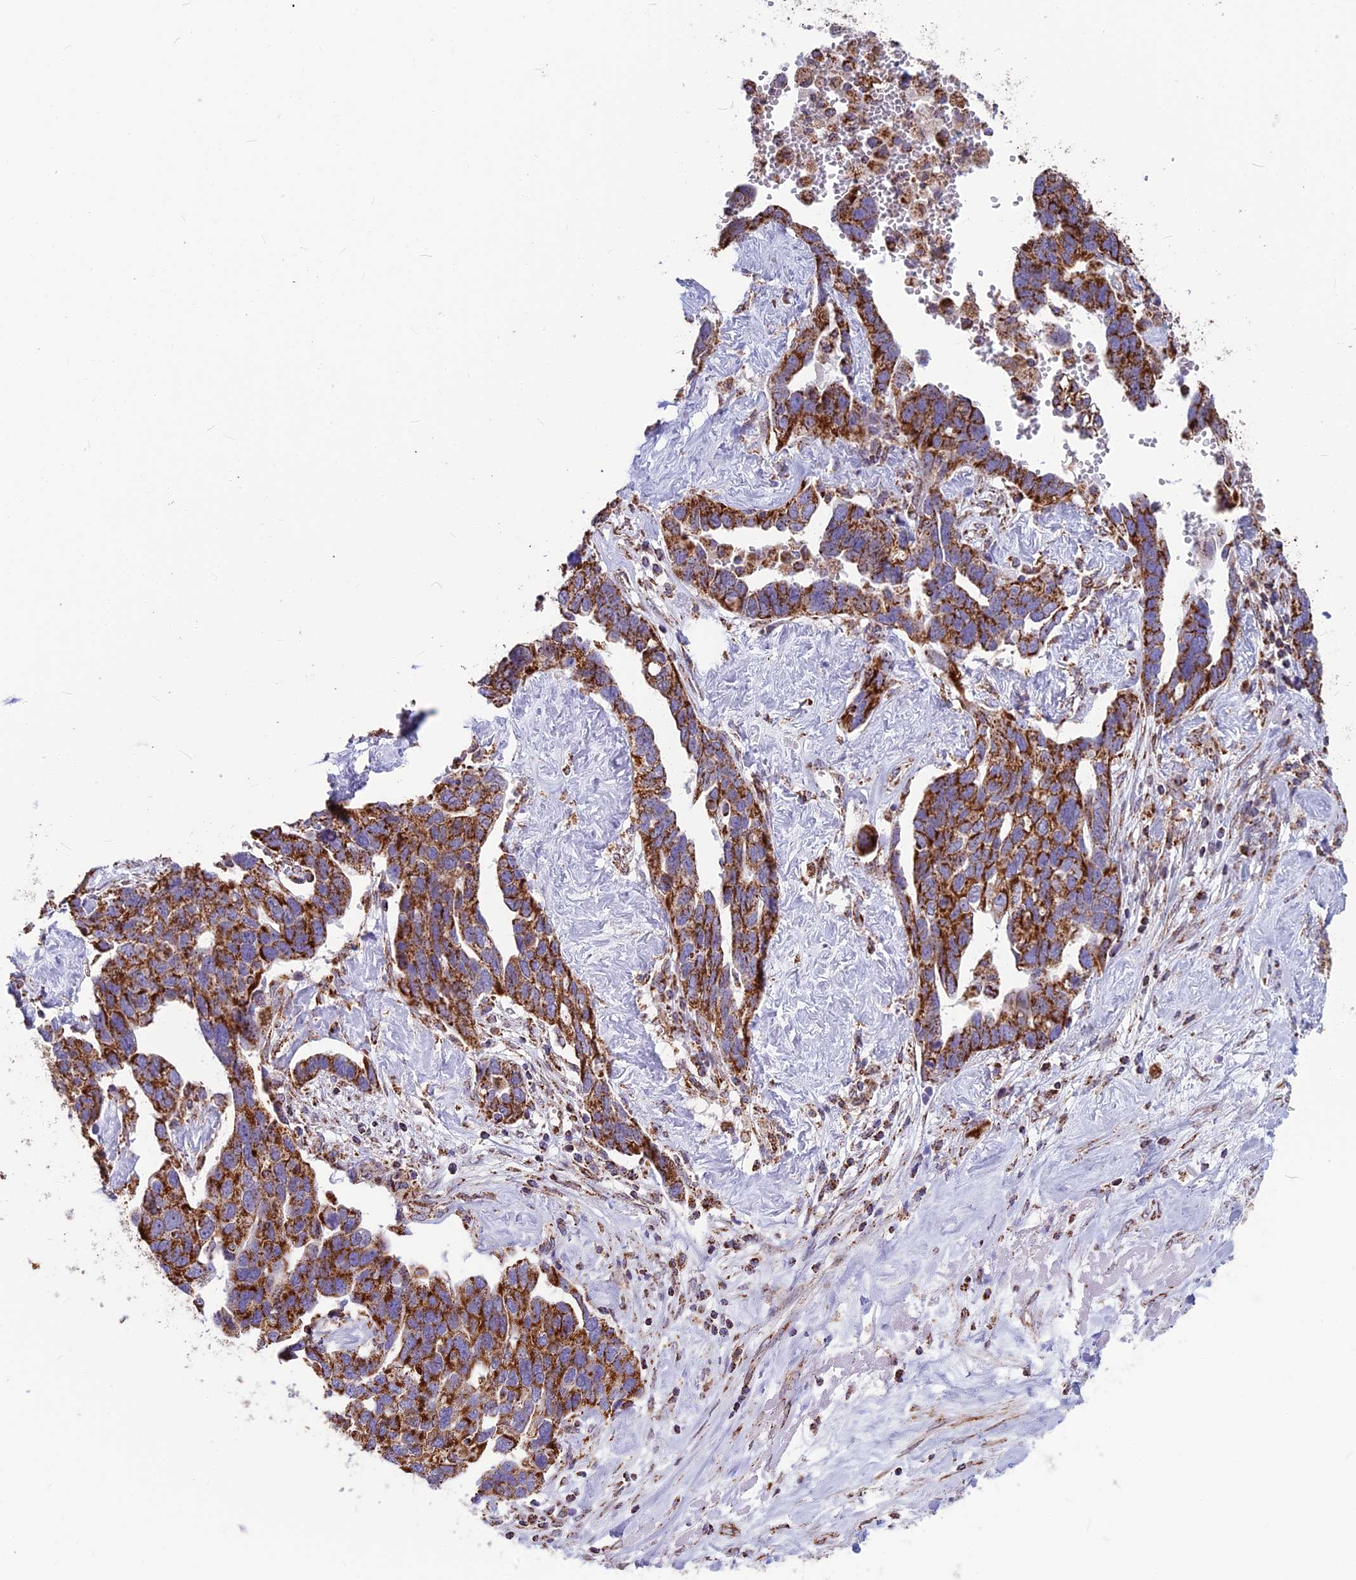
{"staining": {"intensity": "strong", "quantity": ">75%", "location": "cytoplasmic/membranous"}, "tissue": "ovarian cancer", "cell_type": "Tumor cells", "image_type": "cancer", "snomed": [{"axis": "morphology", "description": "Cystadenocarcinoma, serous, NOS"}, {"axis": "topography", "description": "Ovary"}], "caption": "An IHC micrograph of neoplastic tissue is shown. Protein staining in brown labels strong cytoplasmic/membranous positivity in ovarian cancer (serous cystadenocarcinoma) within tumor cells.", "gene": "CS", "patient": {"sex": "female", "age": 54}}